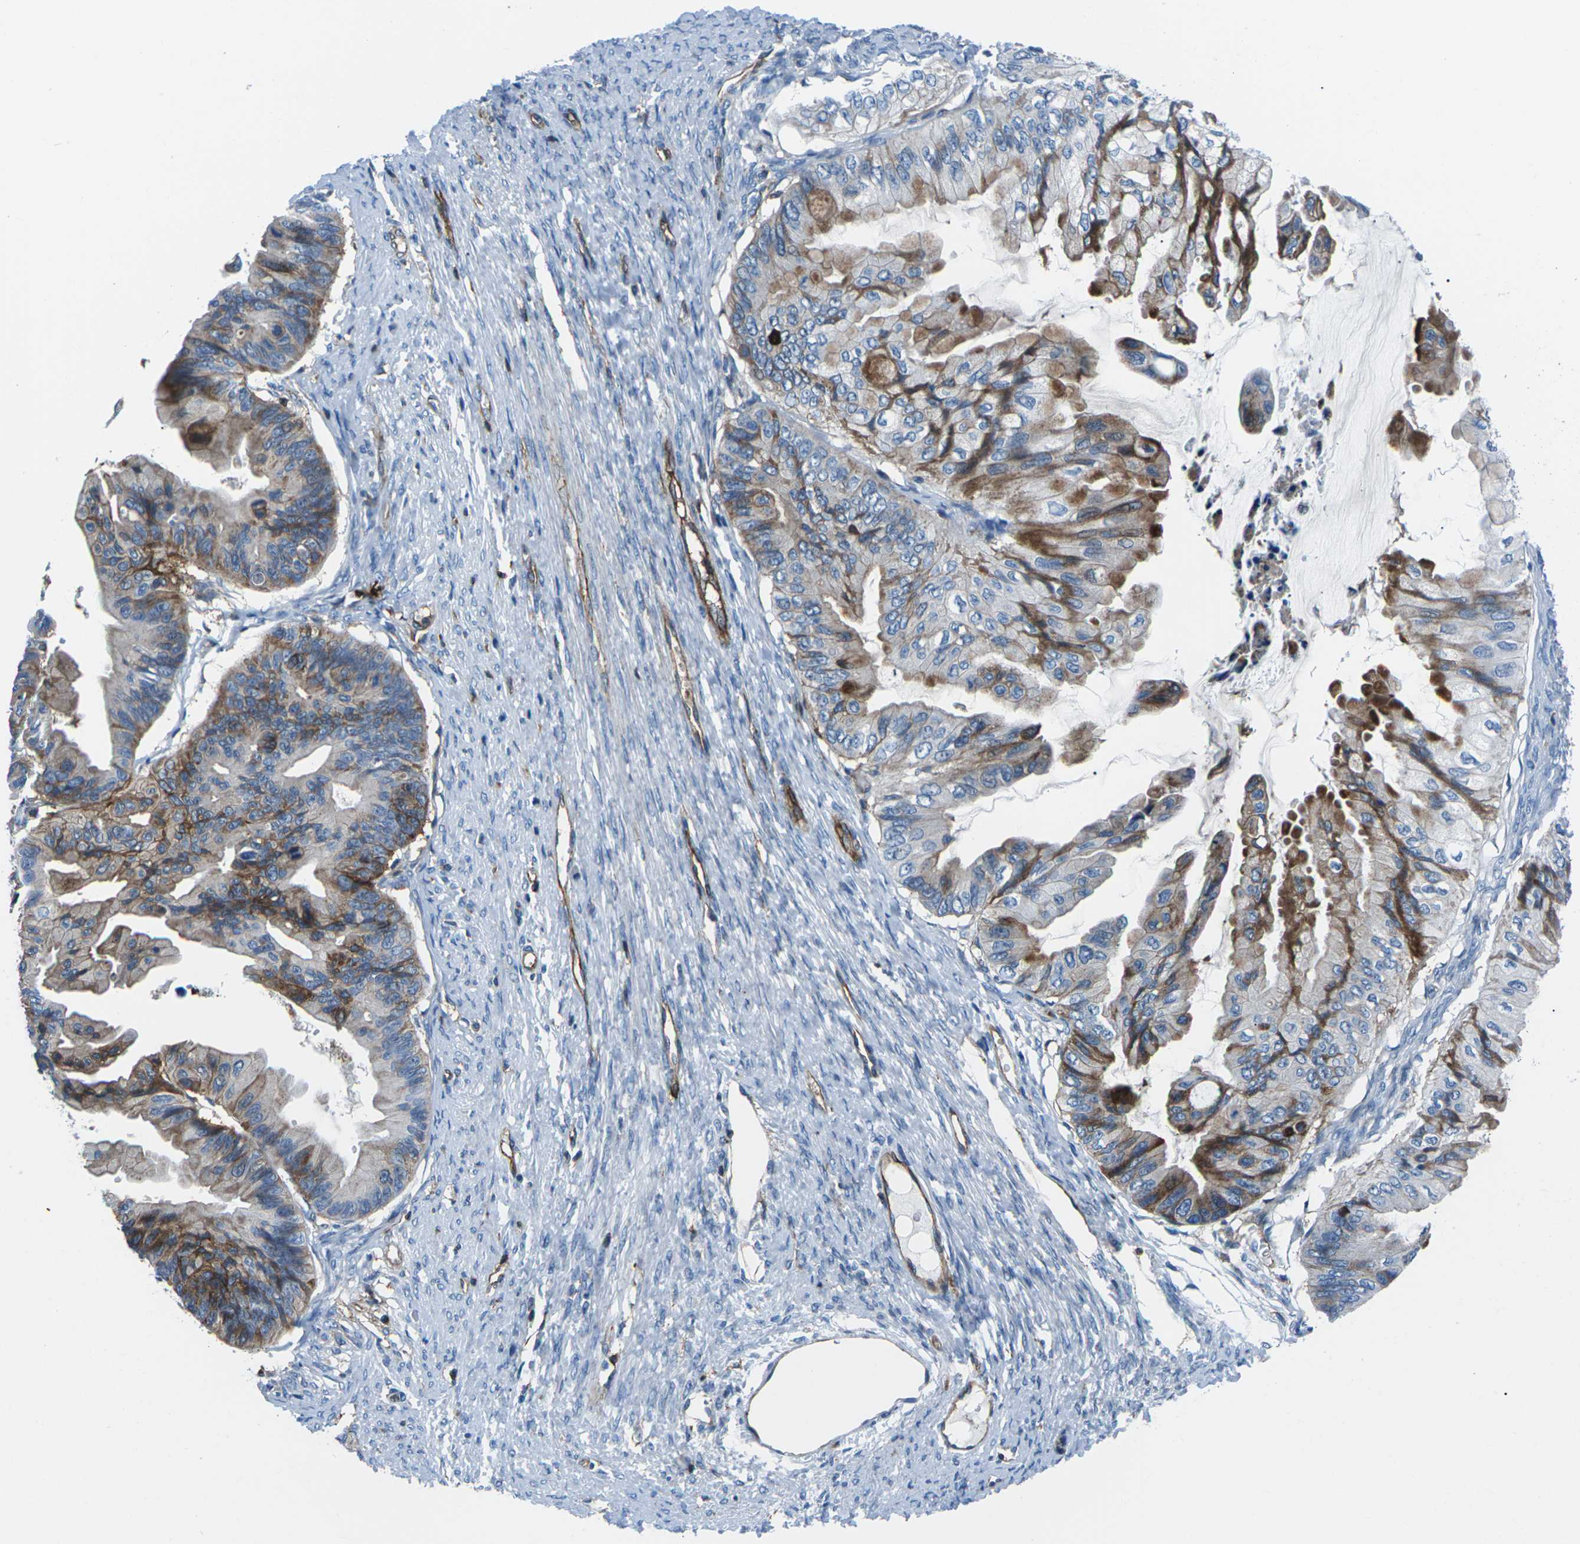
{"staining": {"intensity": "moderate", "quantity": "25%-75%", "location": "cytoplasmic/membranous"}, "tissue": "ovarian cancer", "cell_type": "Tumor cells", "image_type": "cancer", "snomed": [{"axis": "morphology", "description": "Cystadenocarcinoma, mucinous, NOS"}, {"axis": "topography", "description": "Ovary"}], "caption": "Immunohistochemistry (IHC) (DAB (3,3'-diaminobenzidine)) staining of ovarian mucinous cystadenocarcinoma reveals moderate cytoplasmic/membranous protein expression in about 25%-75% of tumor cells.", "gene": "SOCS4", "patient": {"sex": "female", "age": 61}}